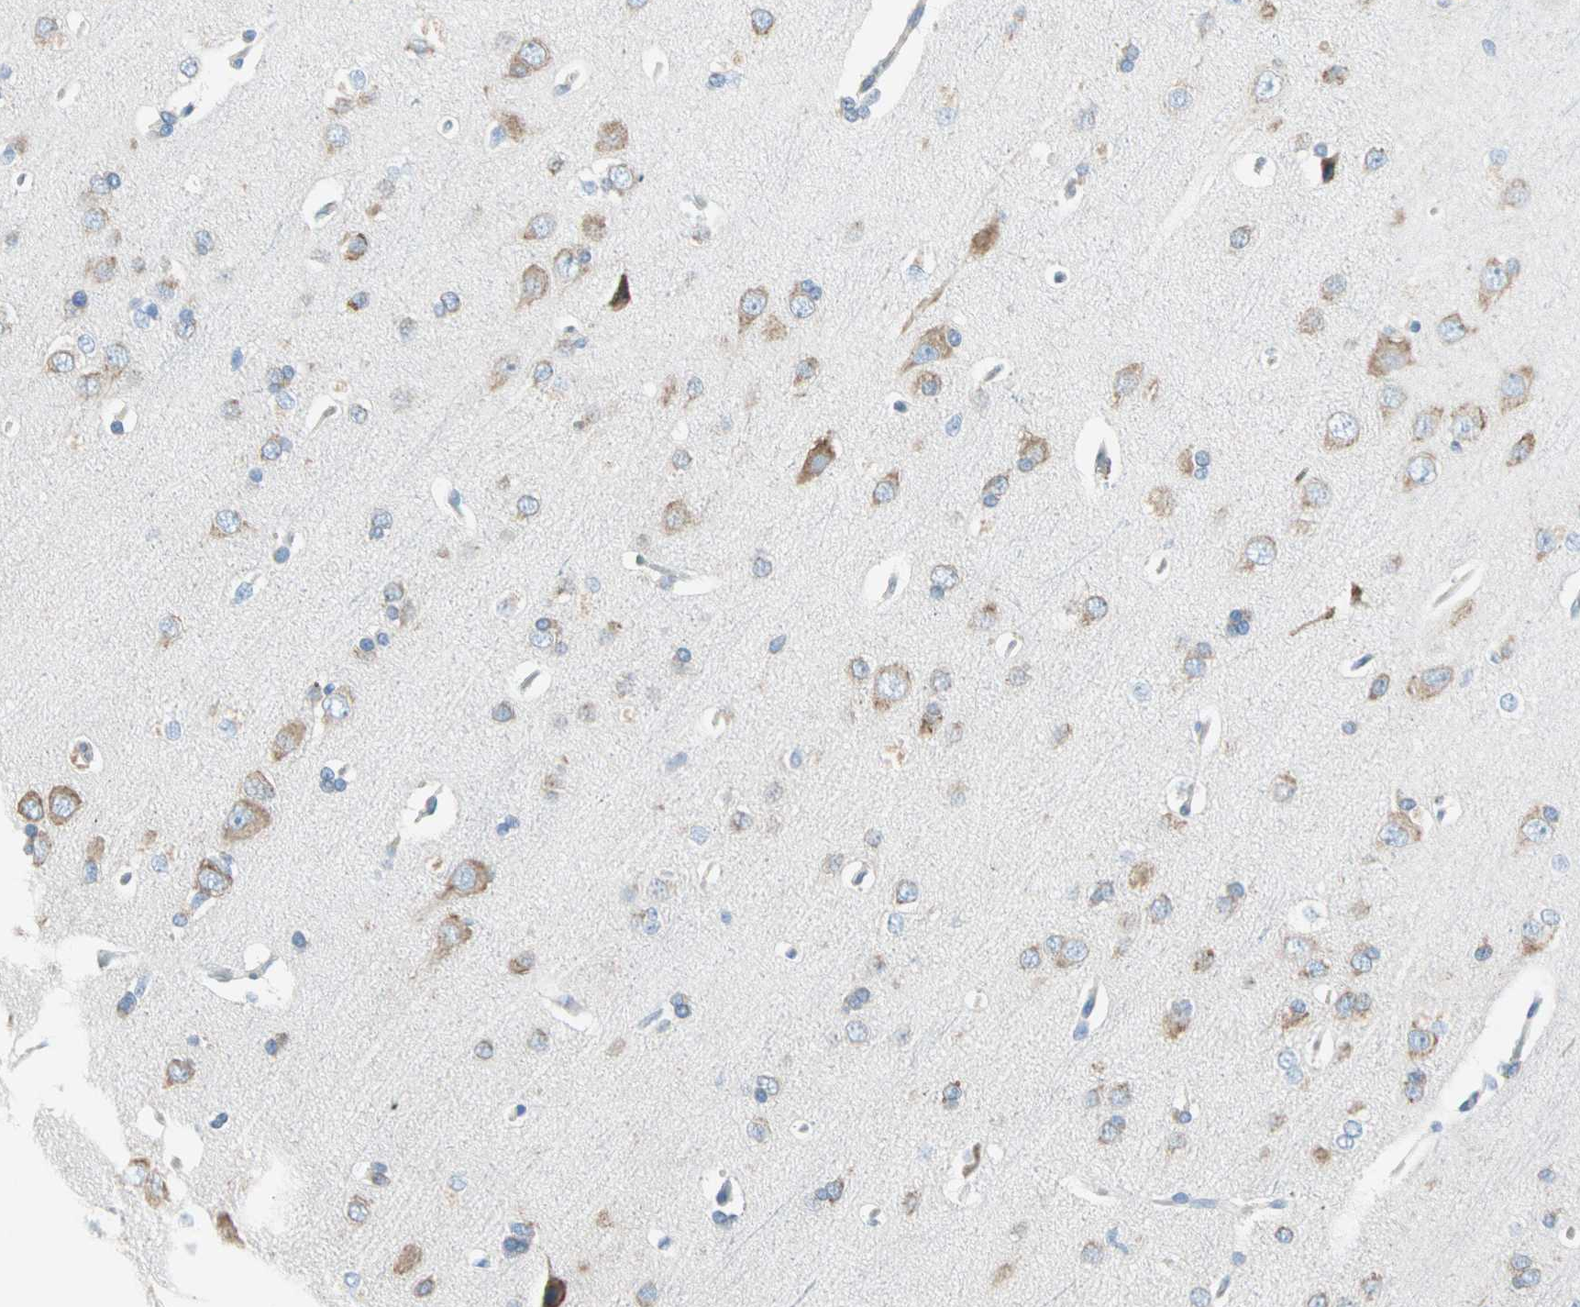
{"staining": {"intensity": "negative", "quantity": "none", "location": "none"}, "tissue": "cerebral cortex", "cell_type": "Endothelial cells", "image_type": "normal", "snomed": [{"axis": "morphology", "description": "Normal tissue, NOS"}, {"axis": "topography", "description": "Cerebral cortex"}], "caption": "Endothelial cells are negative for brown protein staining in unremarkable cerebral cortex. (DAB (3,3'-diaminobenzidine) immunohistochemistry, high magnification).", "gene": "PLCXD1", "patient": {"sex": "male", "age": 62}}